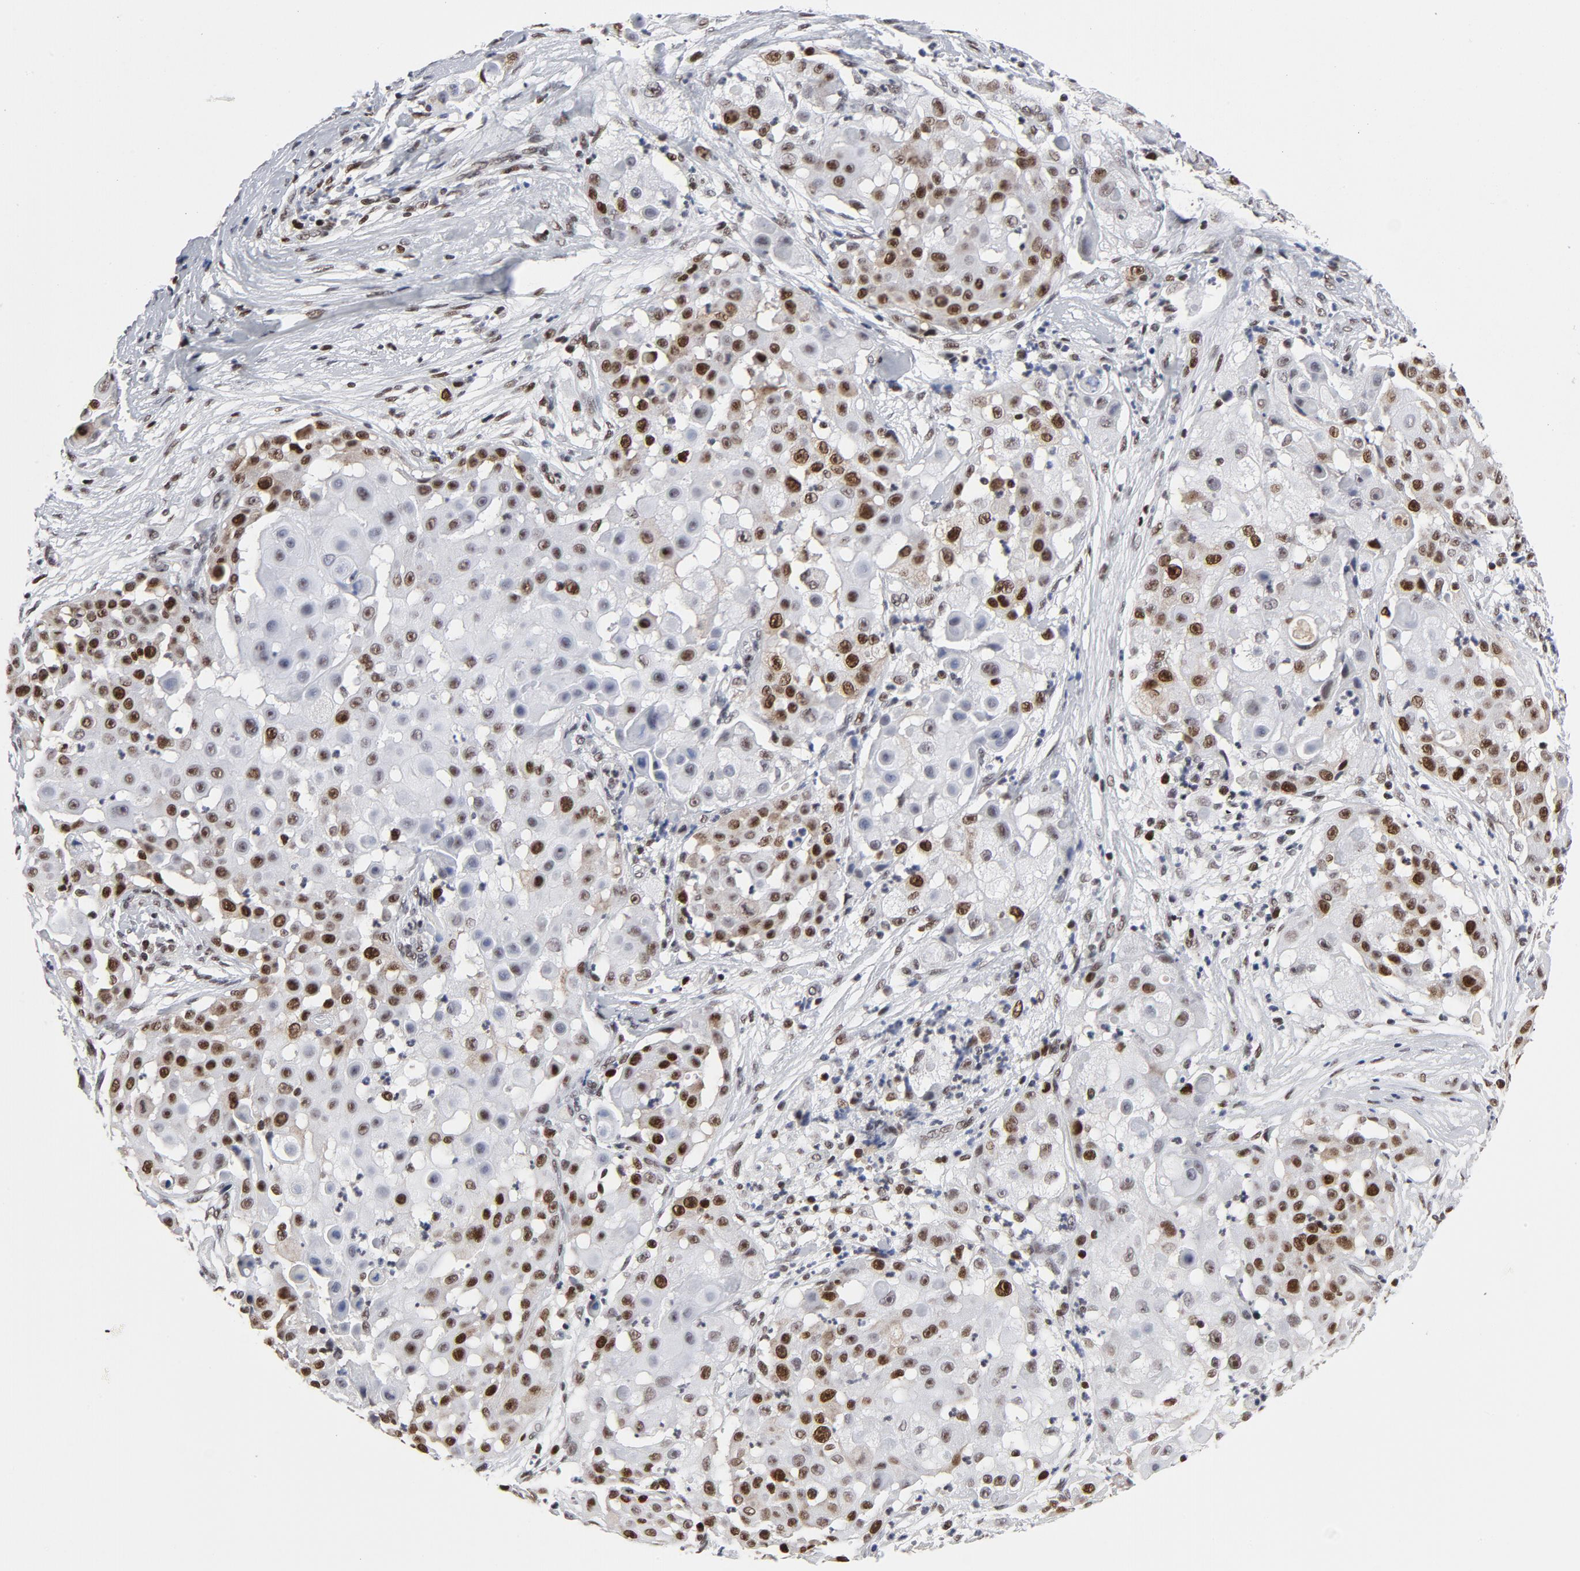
{"staining": {"intensity": "strong", "quantity": "25%-75%", "location": "nuclear"}, "tissue": "skin cancer", "cell_type": "Tumor cells", "image_type": "cancer", "snomed": [{"axis": "morphology", "description": "Squamous cell carcinoma, NOS"}, {"axis": "topography", "description": "Skin"}], "caption": "Squamous cell carcinoma (skin) tissue exhibits strong nuclear expression in about 25%-75% of tumor cells", "gene": "RFC4", "patient": {"sex": "female", "age": 57}}